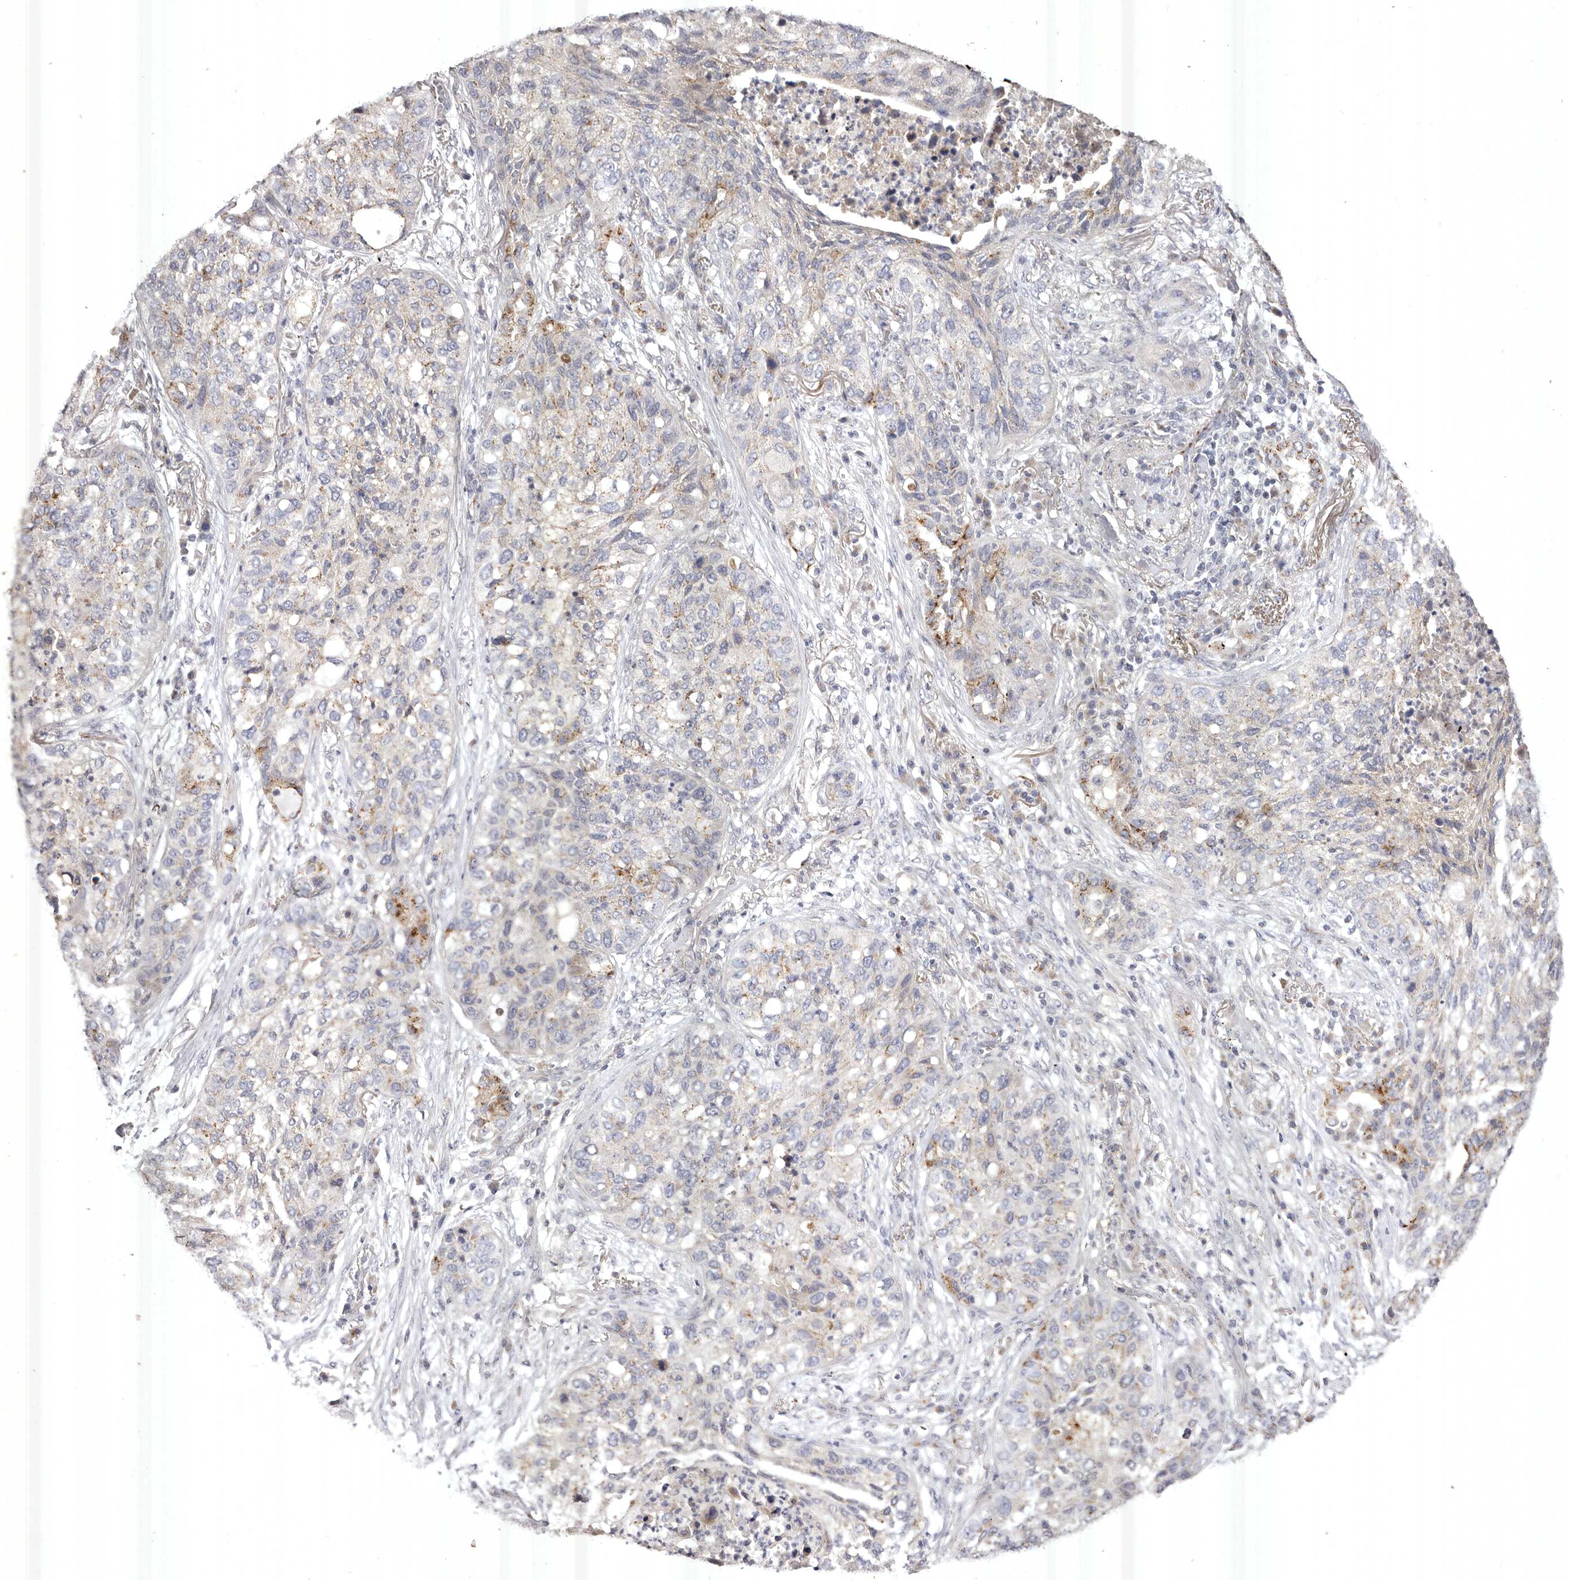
{"staining": {"intensity": "moderate", "quantity": "<25%", "location": "cytoplasmic/membranous"}, "tissue": "lung cancer", "cell_type": "Tumor cells", "image_type": "cancer", "snomed": [{"axis": "morphology", "description": "Squamous cell carcinoma, NOS"}, {"axis": "topography", "description": "Lung"}], "caption": "Human lung squamous cell carcinoma stained with a protein marker demonstrates moderate staining in tumor cells.", "gene": "USP24", "patient": {"sex": "female", "age": 63}}